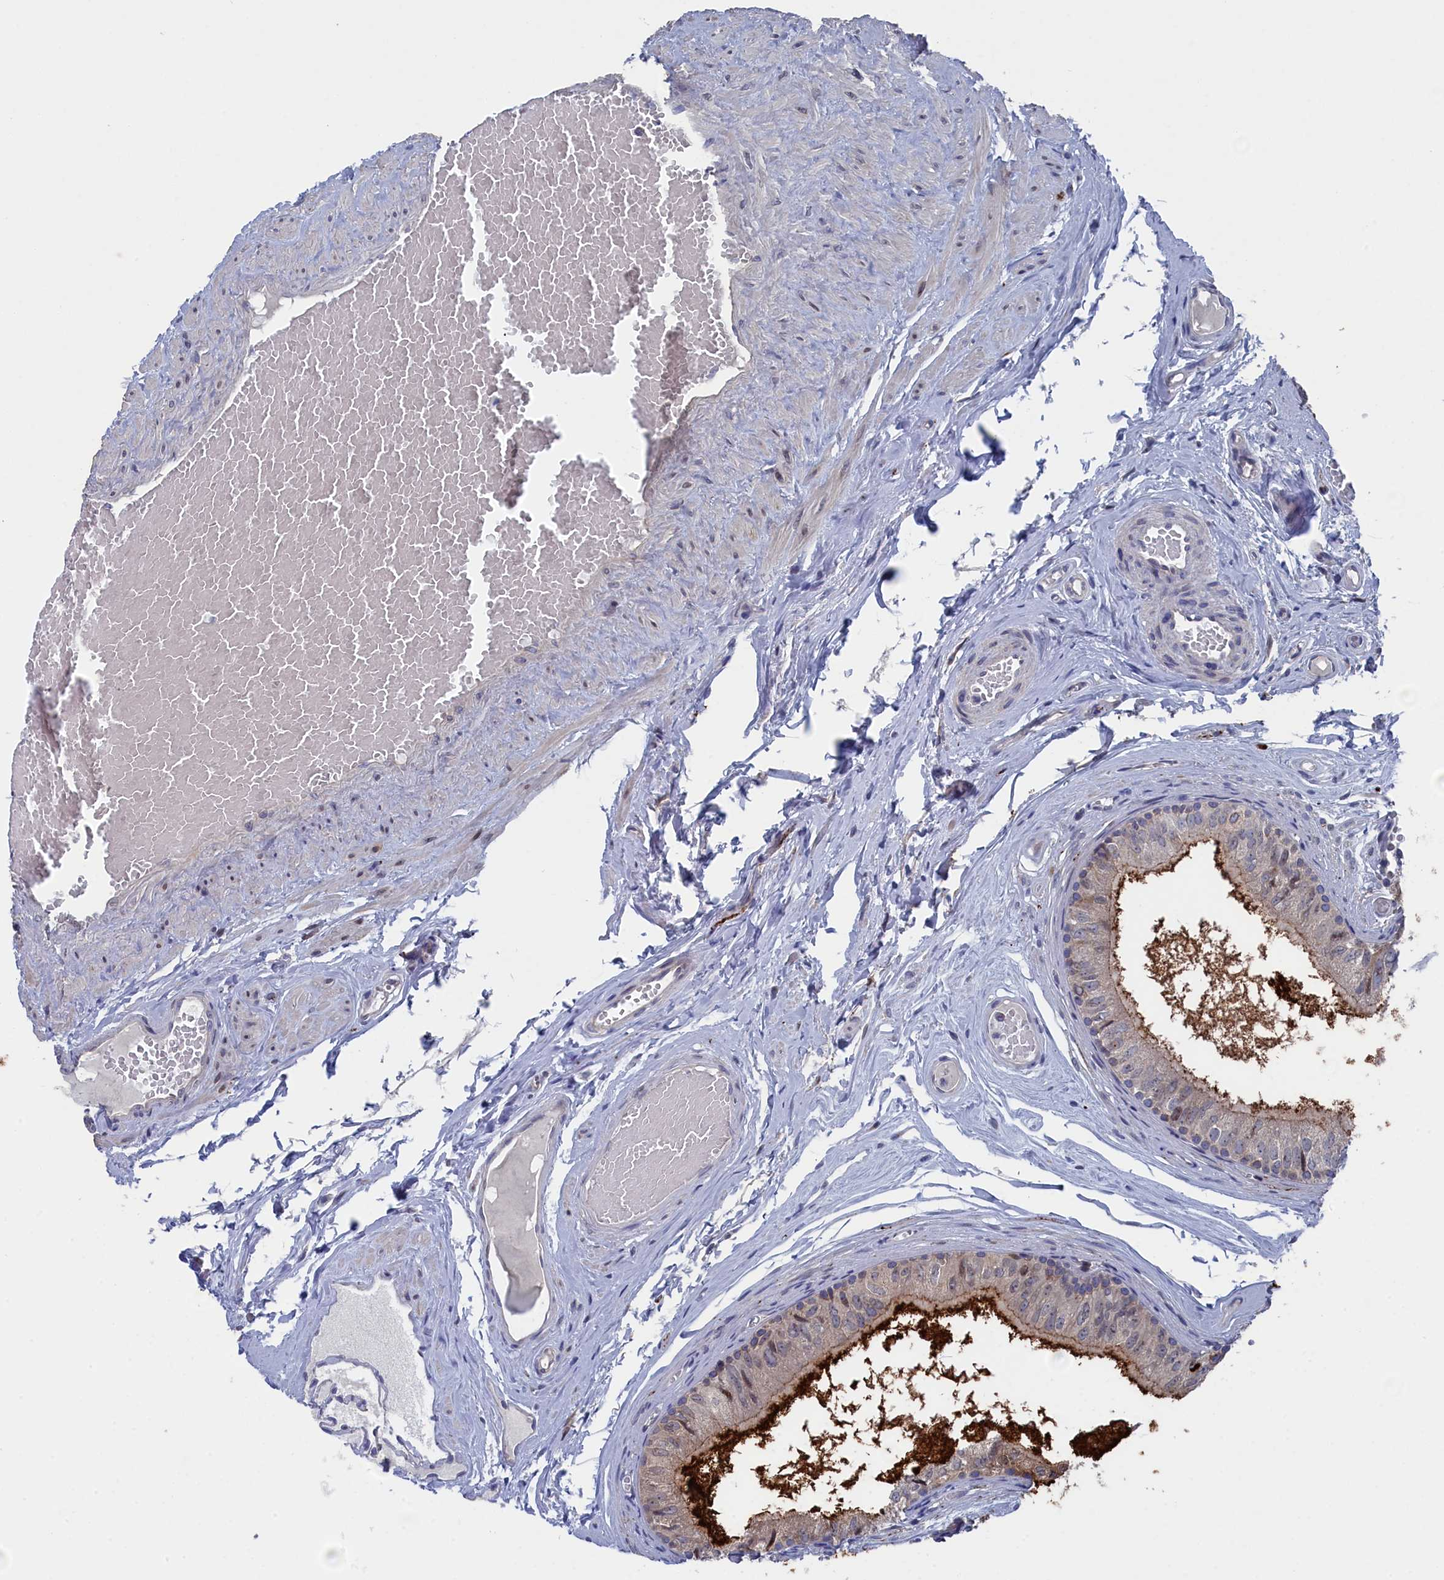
{"staining": {"intensity": "moderate", "quantity": "<25%", "location": "cytoplasmic/membranous"}, "tissue": "epididymis", "cell_type": "Glandular cells", "image_type": "normal", "snomed": [{"axis": "morphology", "description": "Normal tissue, NOS"}, {"axis": "topography", "description": "Epididymis"}], "caption": "The micrograph reveals staining of unremarkable epididymis, revealing moderate cytoplasmic/membranous protein expression (brown color) within glandular cells. (DAB (3,3'-diaminobenzidine) IHC with brightfield microscopy, high magnification).", "gene": "TMEM161A", "patient": {"sex": "male", "age": 79}}